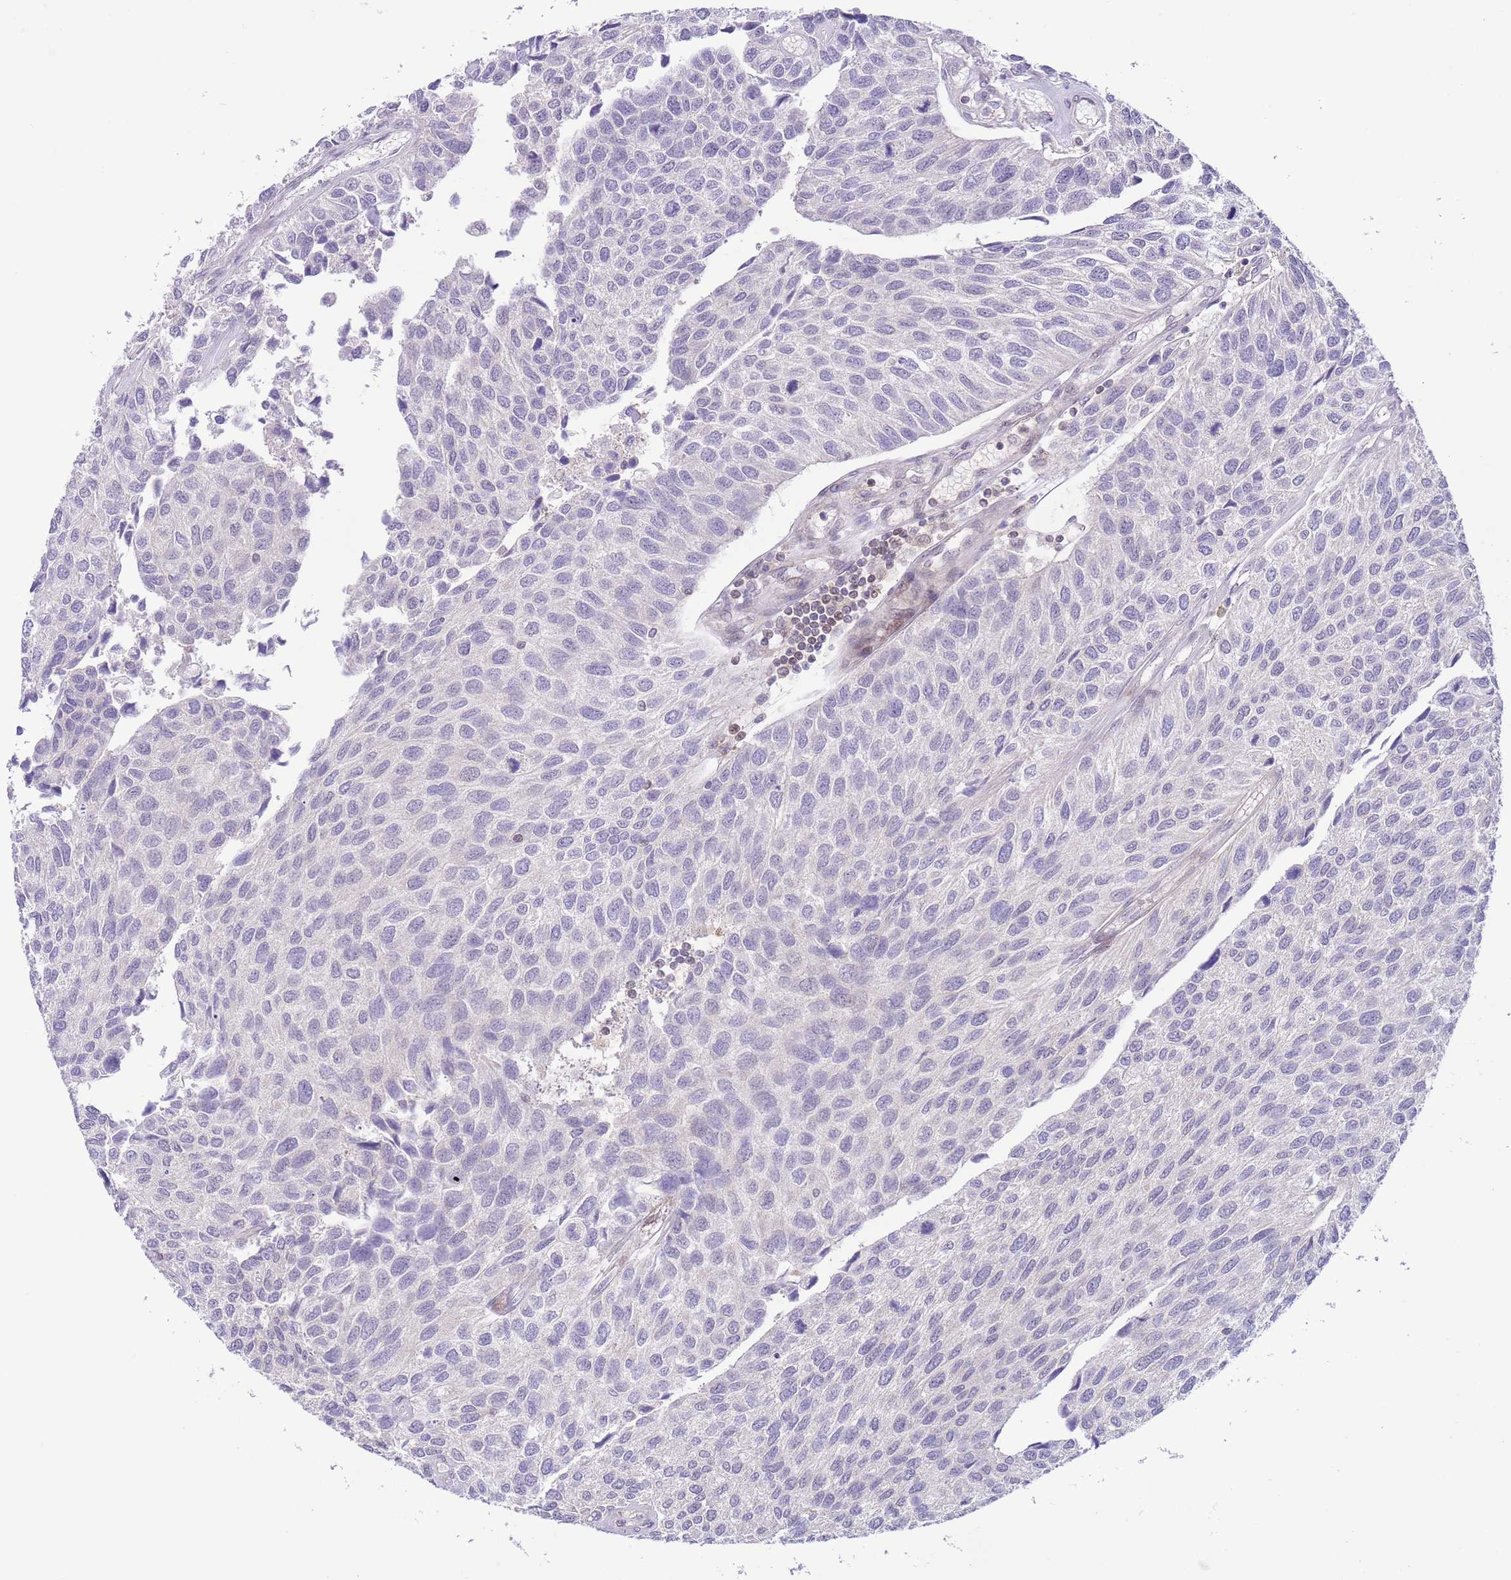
{"staining": {"intensity": "negative", "quantity": "none", "location": "none"}, "tissue": "urothelial cancer", "cell_type": "Tumor cells", "image_type": "cancer", "snomed": [{"axis": "morphology", "description": "Urothelial carcinoma, NOS"}, {"axis": "topography", "description": "Urinary bladder"}], "caption": "High power microscopy image of an immunohistochemistry (IHC) image of urothelial cancer, revealing no significant staining in tumor cells. Nuclei are stained in blue.", "gene": "HDHD2", "patient": {"sex": "male", "age": 55}}